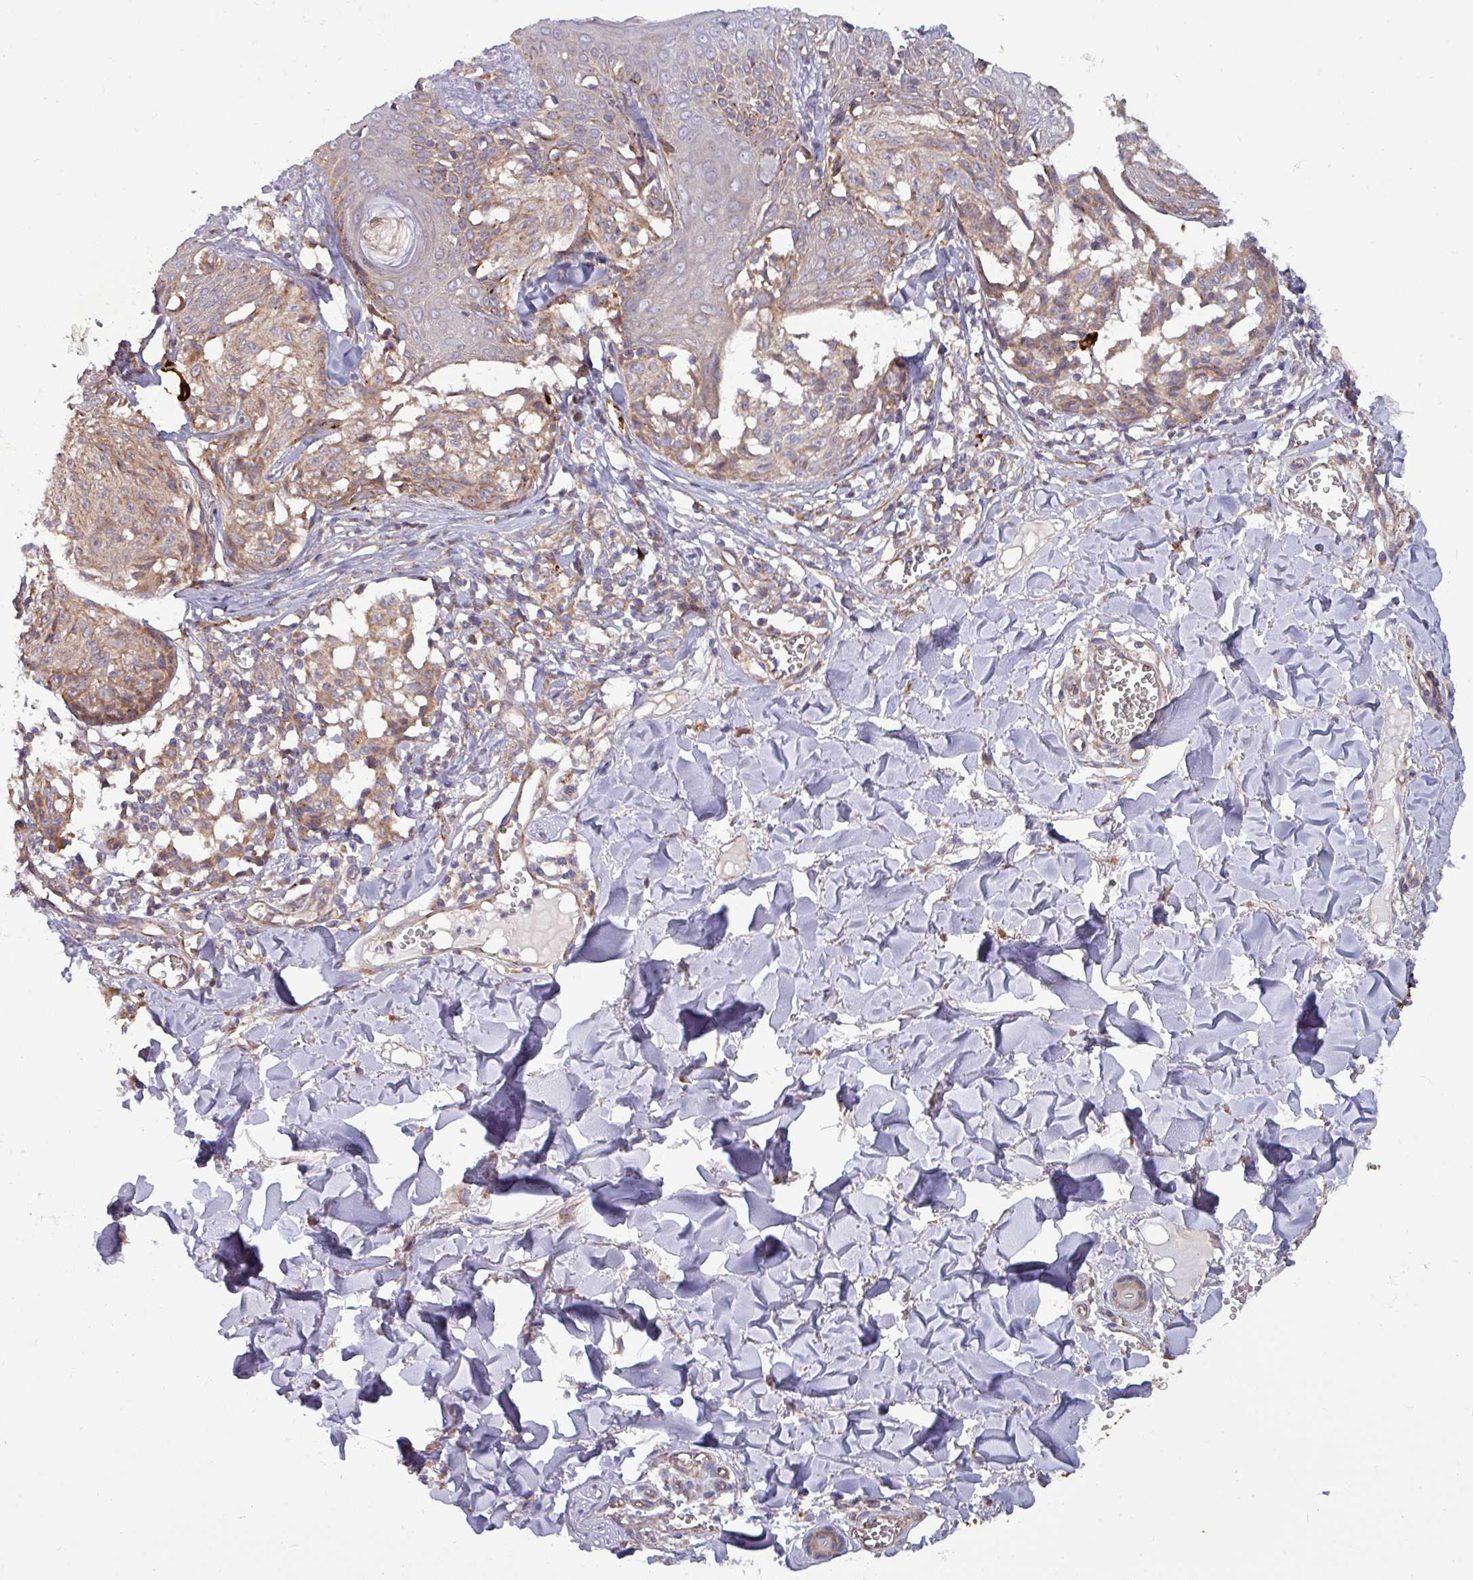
{"staining": {"intensity": "weak", "quantity": "25%-75%", "location": "cytoplasmic/membranous"}, "tissue": "melanoma", "cell_type": "Tumor cells", "image_type": "cancer", "snomed": [{"axis": "morphology", "description": "Malignant melanoma, NOS"}, {"axis": "topography", "description": "Skin"}], "caption": "Immunohistochemistry of melanoma reveals low levels of weak cytoplasmic/membranous expression in approximately 25%-75% of tumor cells.", "gene": "PLIN2", "patient": {"sex": "female", "age": 43}}